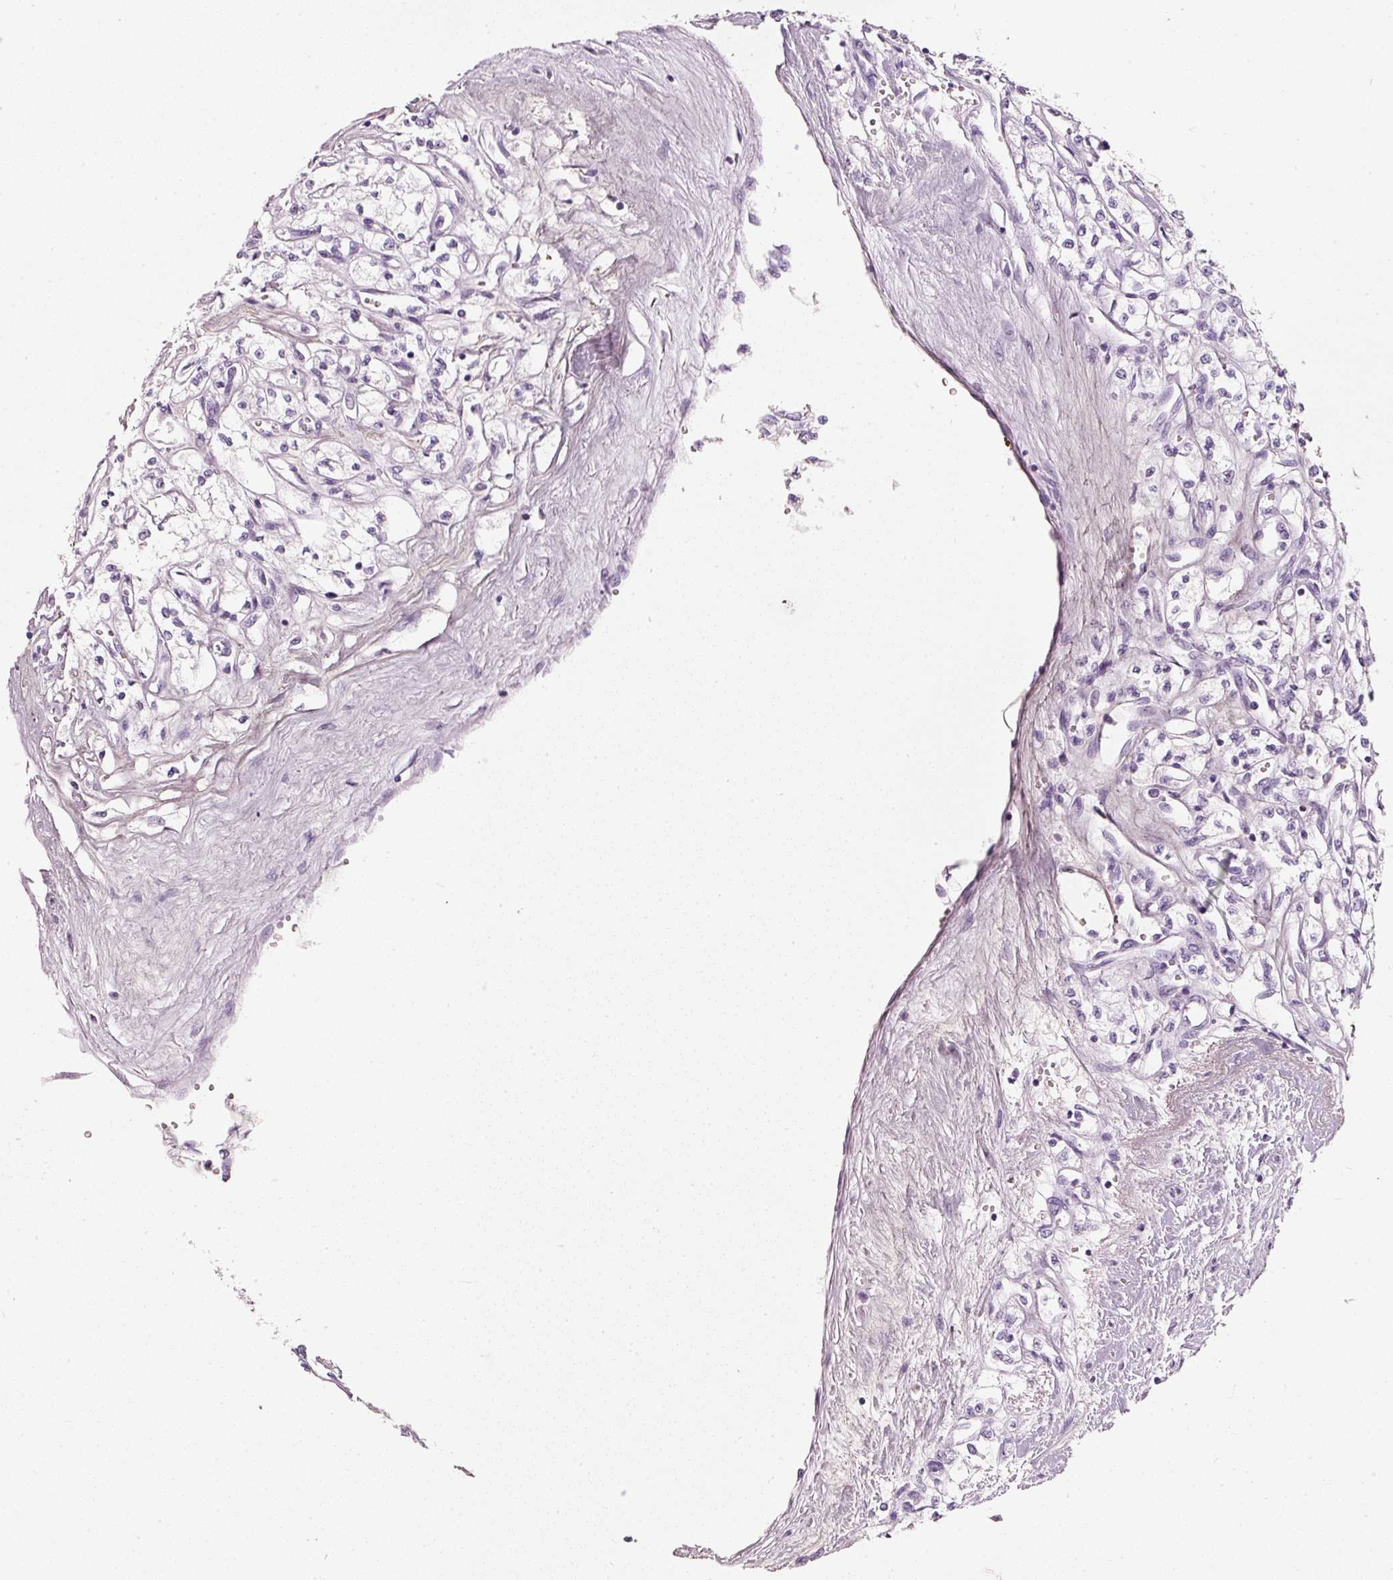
{"staining": {"intensity": "negative", "quantity": "none", "location": "none"}, "tissue": "renal cancer", "cell_type": "Tumor cells", "image_type": "cancer", "snomed": [{"axis": "morphology", "description": "Adenocarcinoma, NOS"}, {"axis": "topography", "description": "Kidney"}], "caption": "A high-resolution micrograph shows immunohistochemistry staining of renal cancer, which reveals no significant expression in tumor cells. Brightfield microscopy of immunohistochemistry (IHC) stained with DAB (3,3'-diaminobenzidine) (brown) and hematoxylin (blue), captured at high magnification.", "gene": "PDXDC1", "patient": {"sex": "male", "age": 56}}